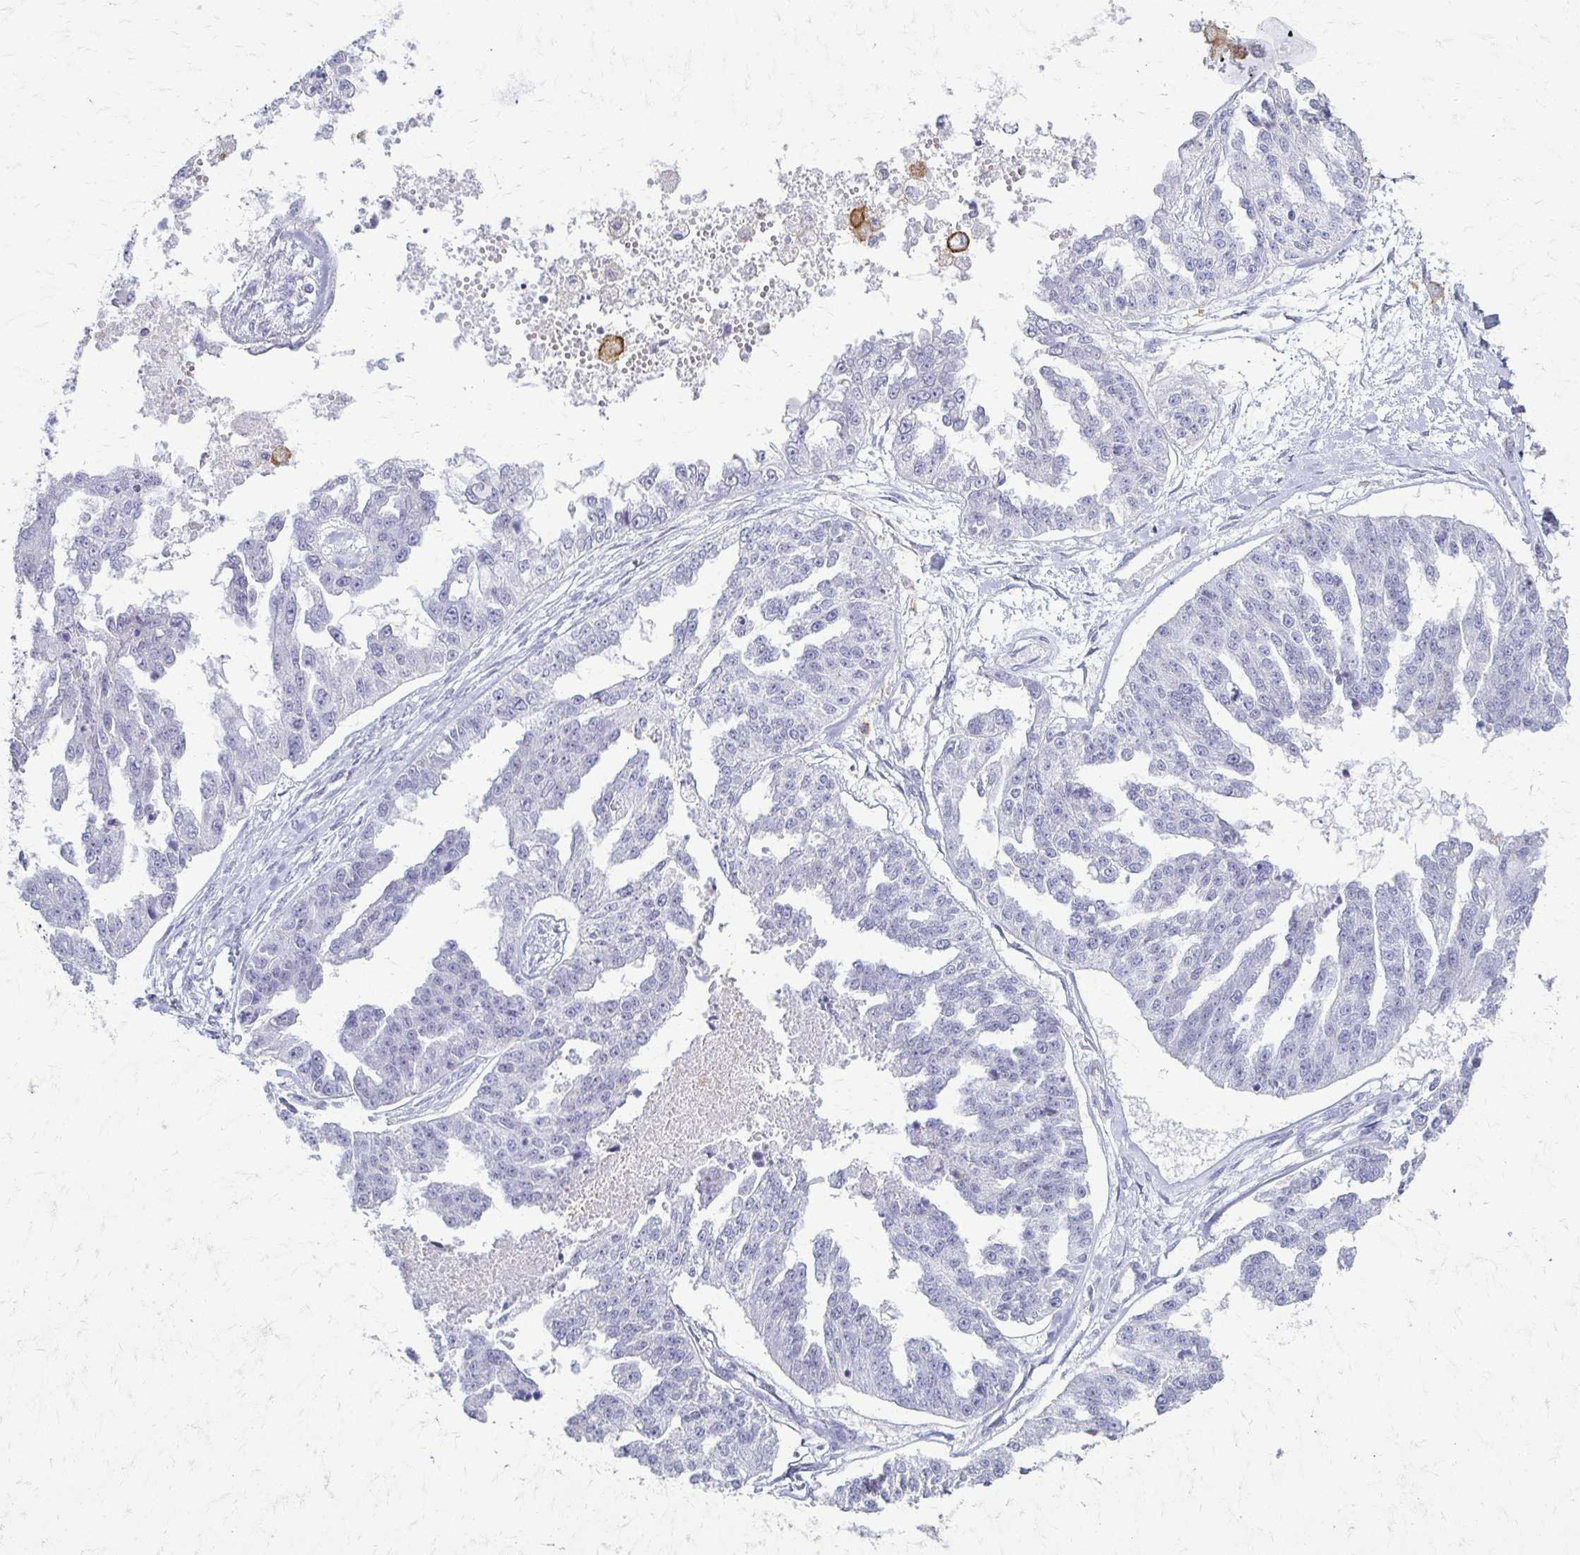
{"staining": {"intensity": "negative", "quantity": "none", "location": "none"}, "tissue": "ovarian cancer", "cell_type": "Tumor cells", "image_type": "cancer", "snomed": [{"axis": "morphology", "description": "Cystadenocarcinoma, serous, NOS"}, {"axis": "topography", "description": "Ovary"}], "caption": "Immunohistochemistry photomicrograph of ovarian serous cystadenocarcinoma stained for a protein (brown), which exhibits no expression in tumor cells. Brightfield microscopy of IHC stained with DAB (3,3'-diaminobenzidine) (brown) and hematoxylin (blue), captured at high magnification.", "gene": "FCGR2B", "patient": {"sex": "female", "age": 58}}